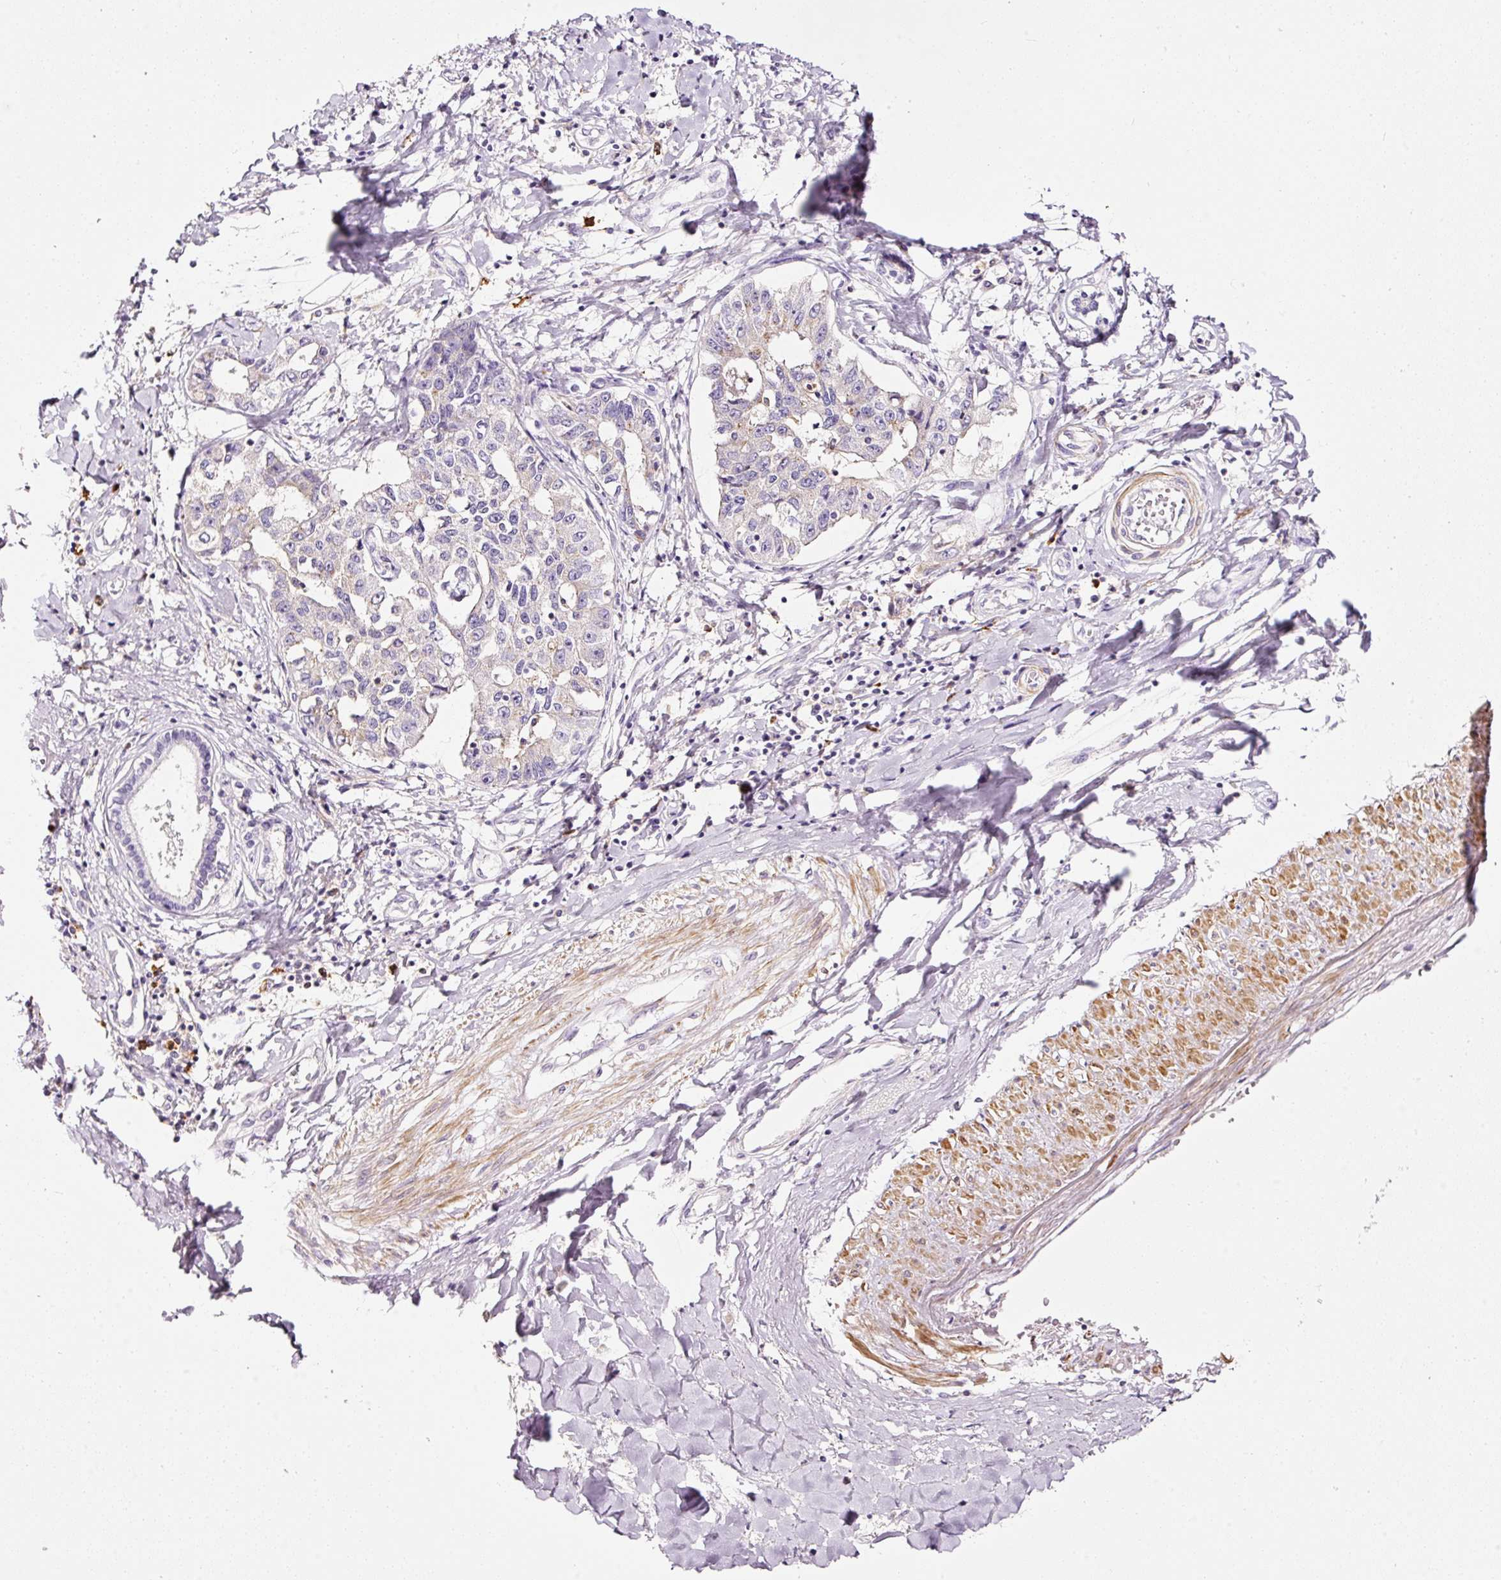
{"staining": {"intensity": "negative", "quantity": "none", "location": "none"}, "tissue": "liver cancer", "cell_type": "Tumor cells", "image_type": "cancer", "snomed": [{"axis": "morphology", "description": "Cholangiocarcinoma"}, {"axis": "topography", "description": "Liver"}], "caption": "The IHC photomicrograph has no significant expression in tumor cells of cholangiocarcinoma (liver) tissue.", "gene": "CYB561A3", "patient": {"sex": "male", "age": 59}}